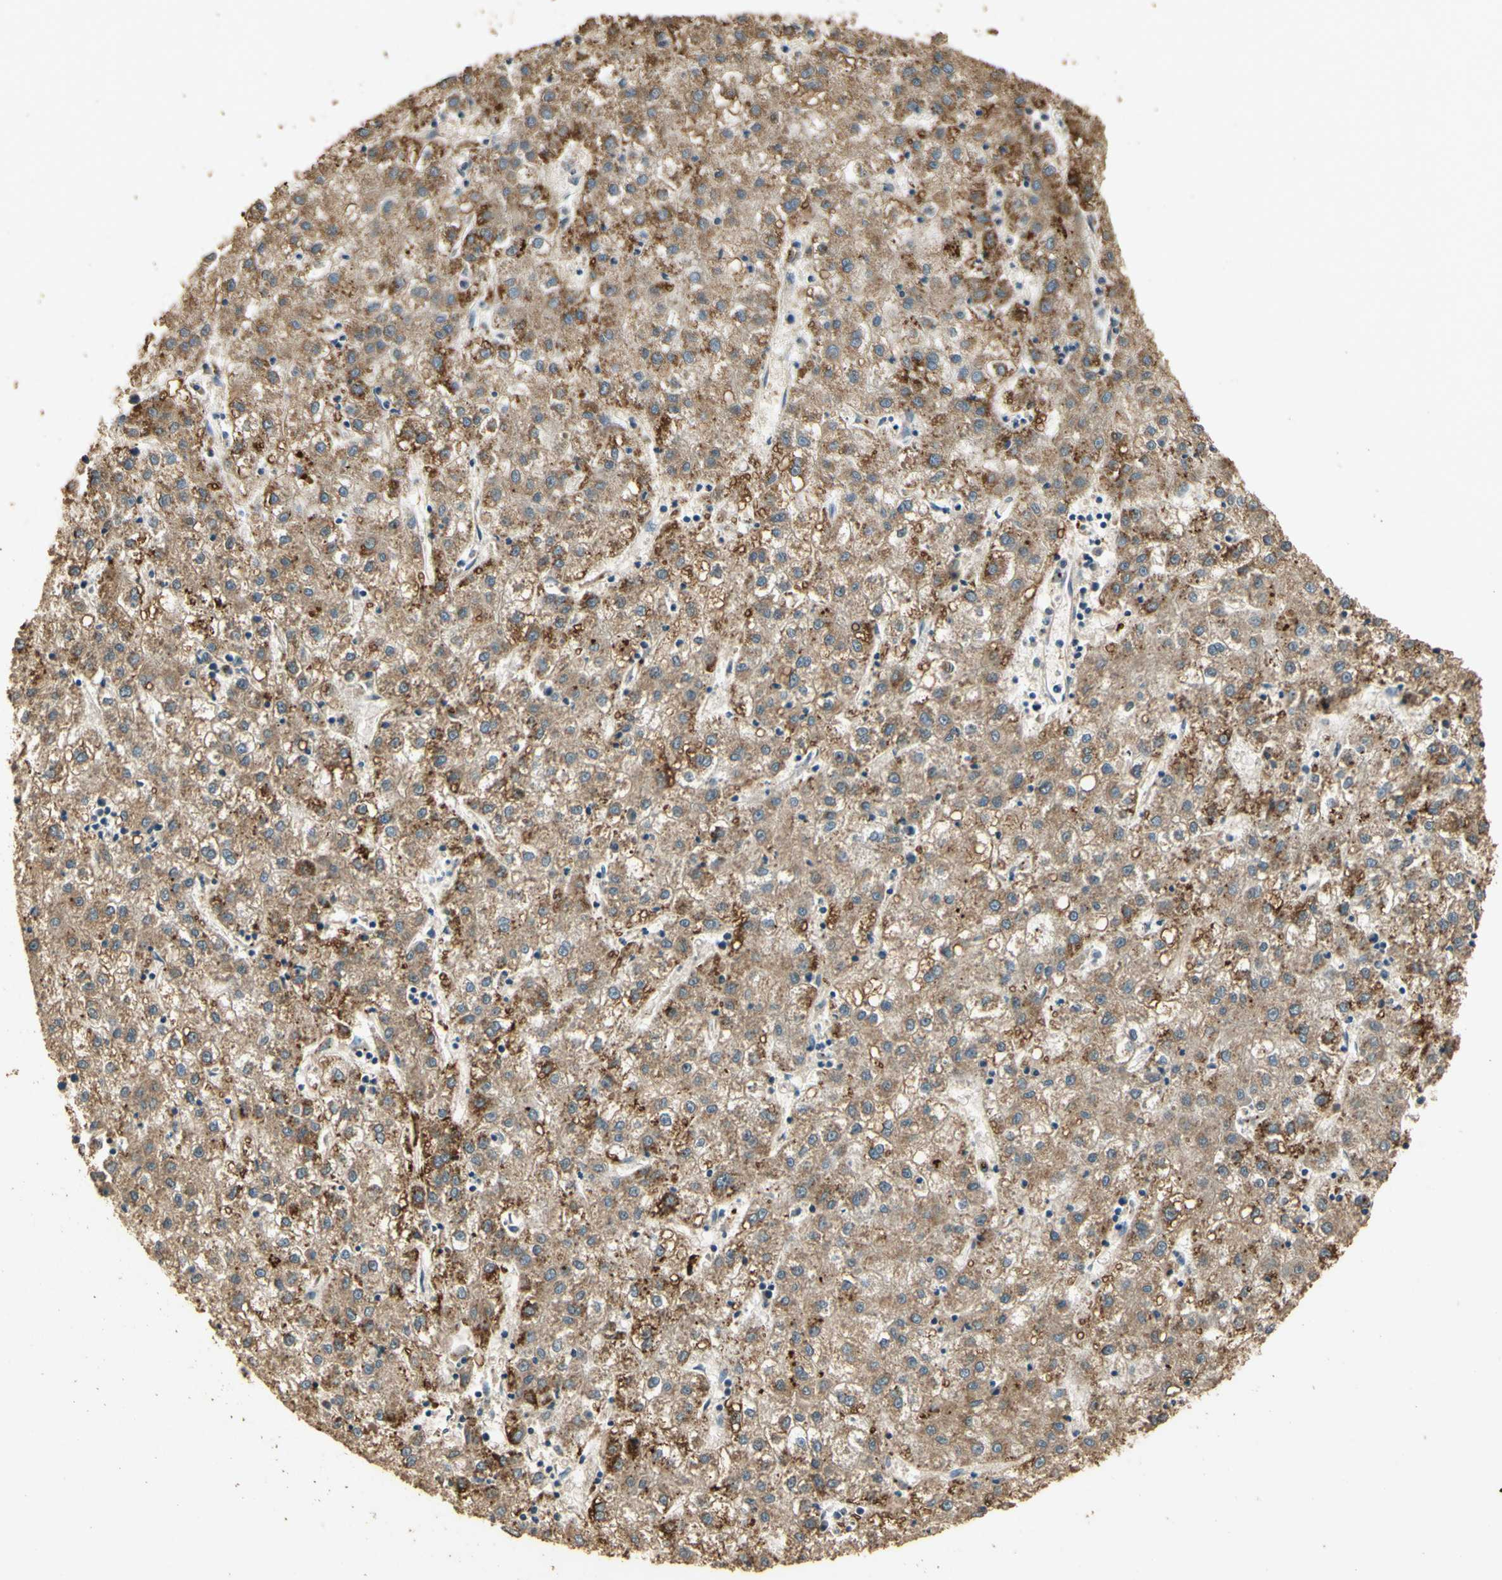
{"staining": {"intensity": "moderate", "quantity": ">75%", "location": "cytoplasmic/membranous"}, "tissue": "liver cancer", "cell_type": "Tumor cells", "image_type": "cancer", "snomed": [{"axis": "morphology", "description": "Carcinoma, Hepatocellular, NOS"}, {"axis": "topography", "description": "Liver"}], "caption": "Tumor cells show medium levels of moderate cytoplasmic/membranous positivity in about >75% of cells in hepatocellular carcinoma (liver).", "gene": "ARHGEF17", "patient": {"sex": "male", "age": 72}}